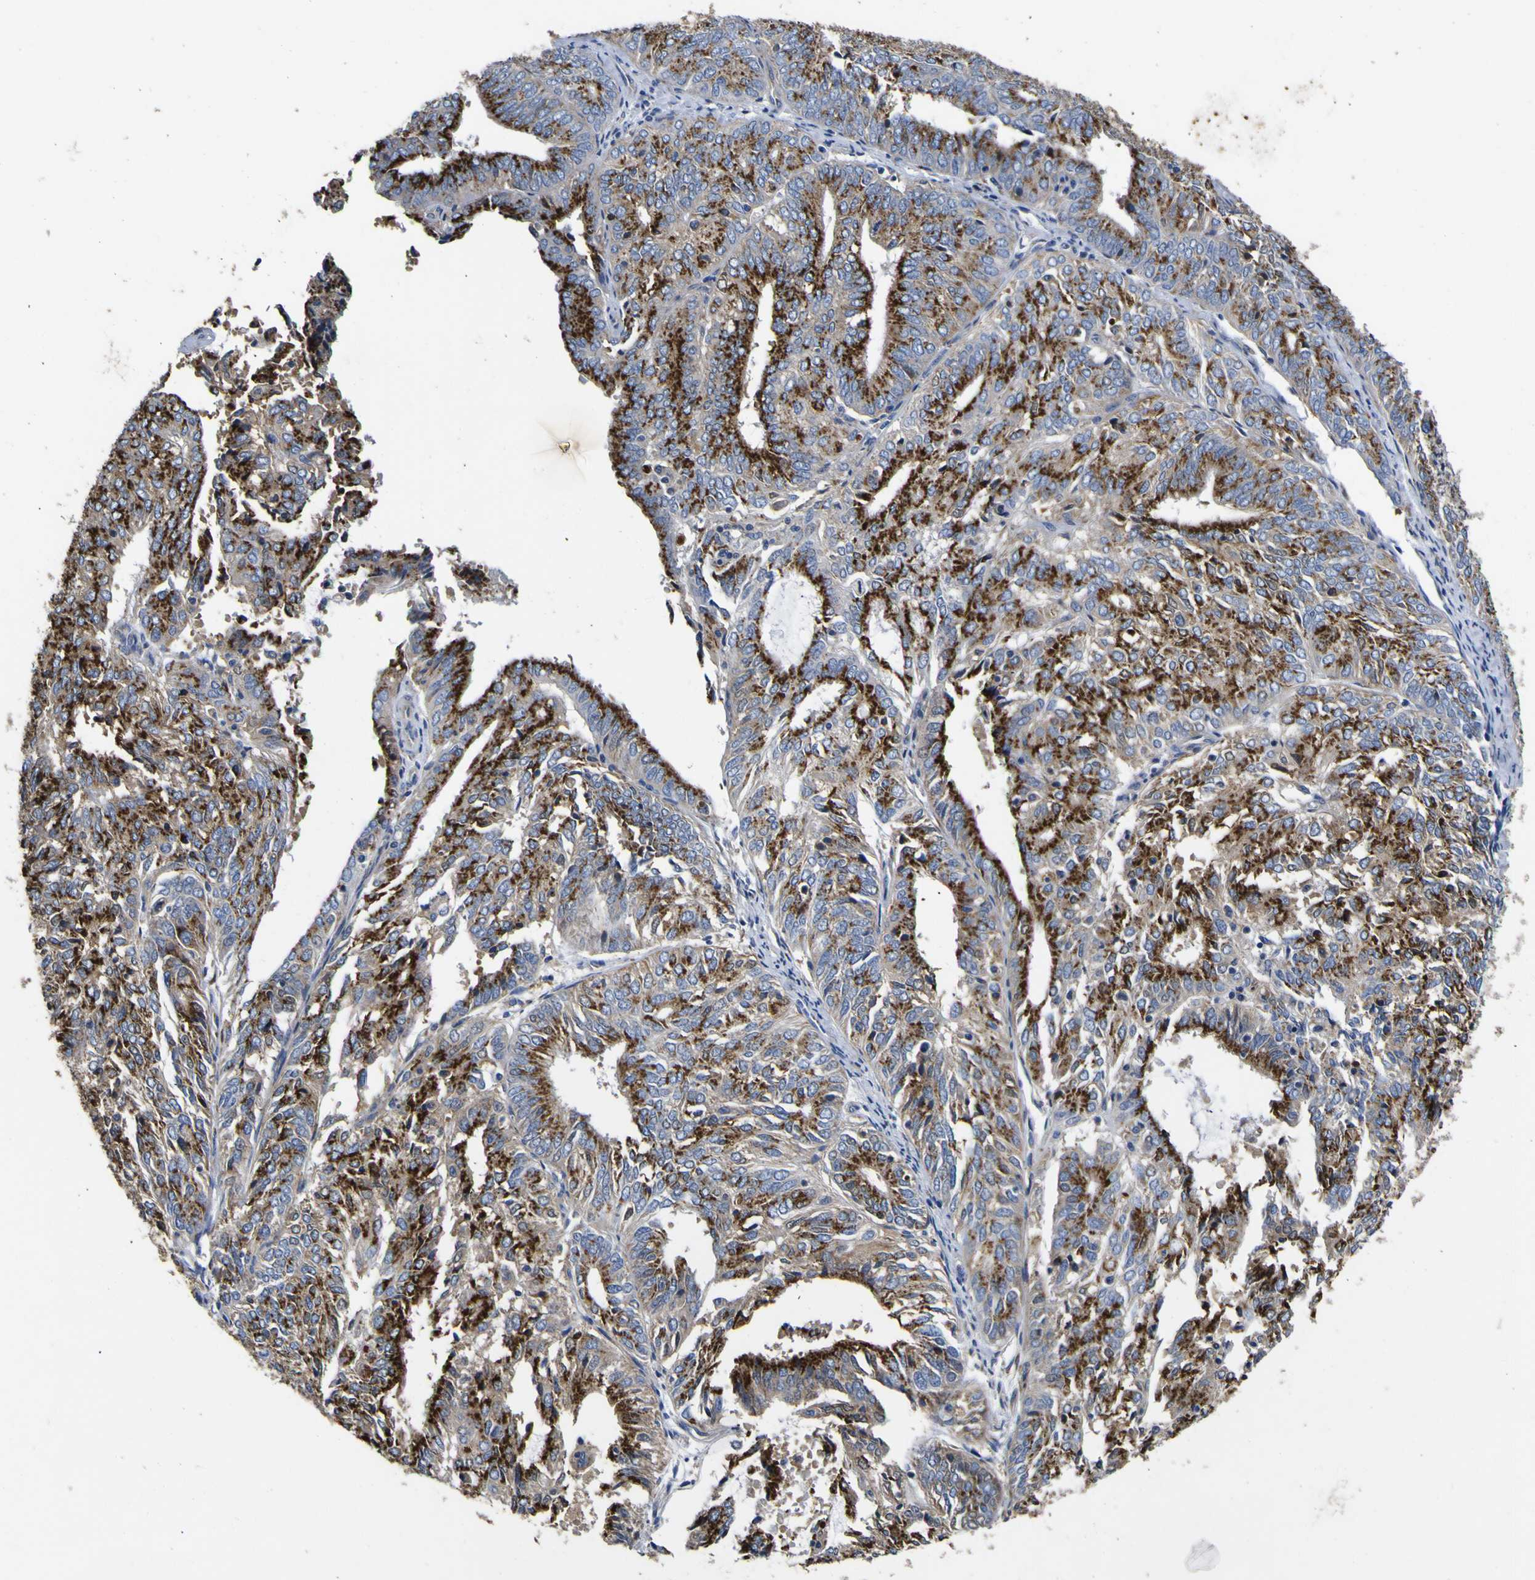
{"staining": {"intensity": "strong", "quantity": ">75%", "location": "cytoplasmic/membranous"}, "tissue": "endometrial cancer", "cell_type": "Tumor cells", "image_type": "cancer", "snomed": [{"axis": "morphology", "description": "Adenocarcinoma, NOS"}, {"axis": "topography", "description": "Uterus"}], "caption": "DAB (3,3'-diaminobenzidine) immunohistochemical staining of adenocarcinoma (endometrial) shows strong cytoplasmic/membranous protein positivity in about >75% of tumor cells.", "gene": "COA1", "patient": {"sex": "female", "age": 60}}